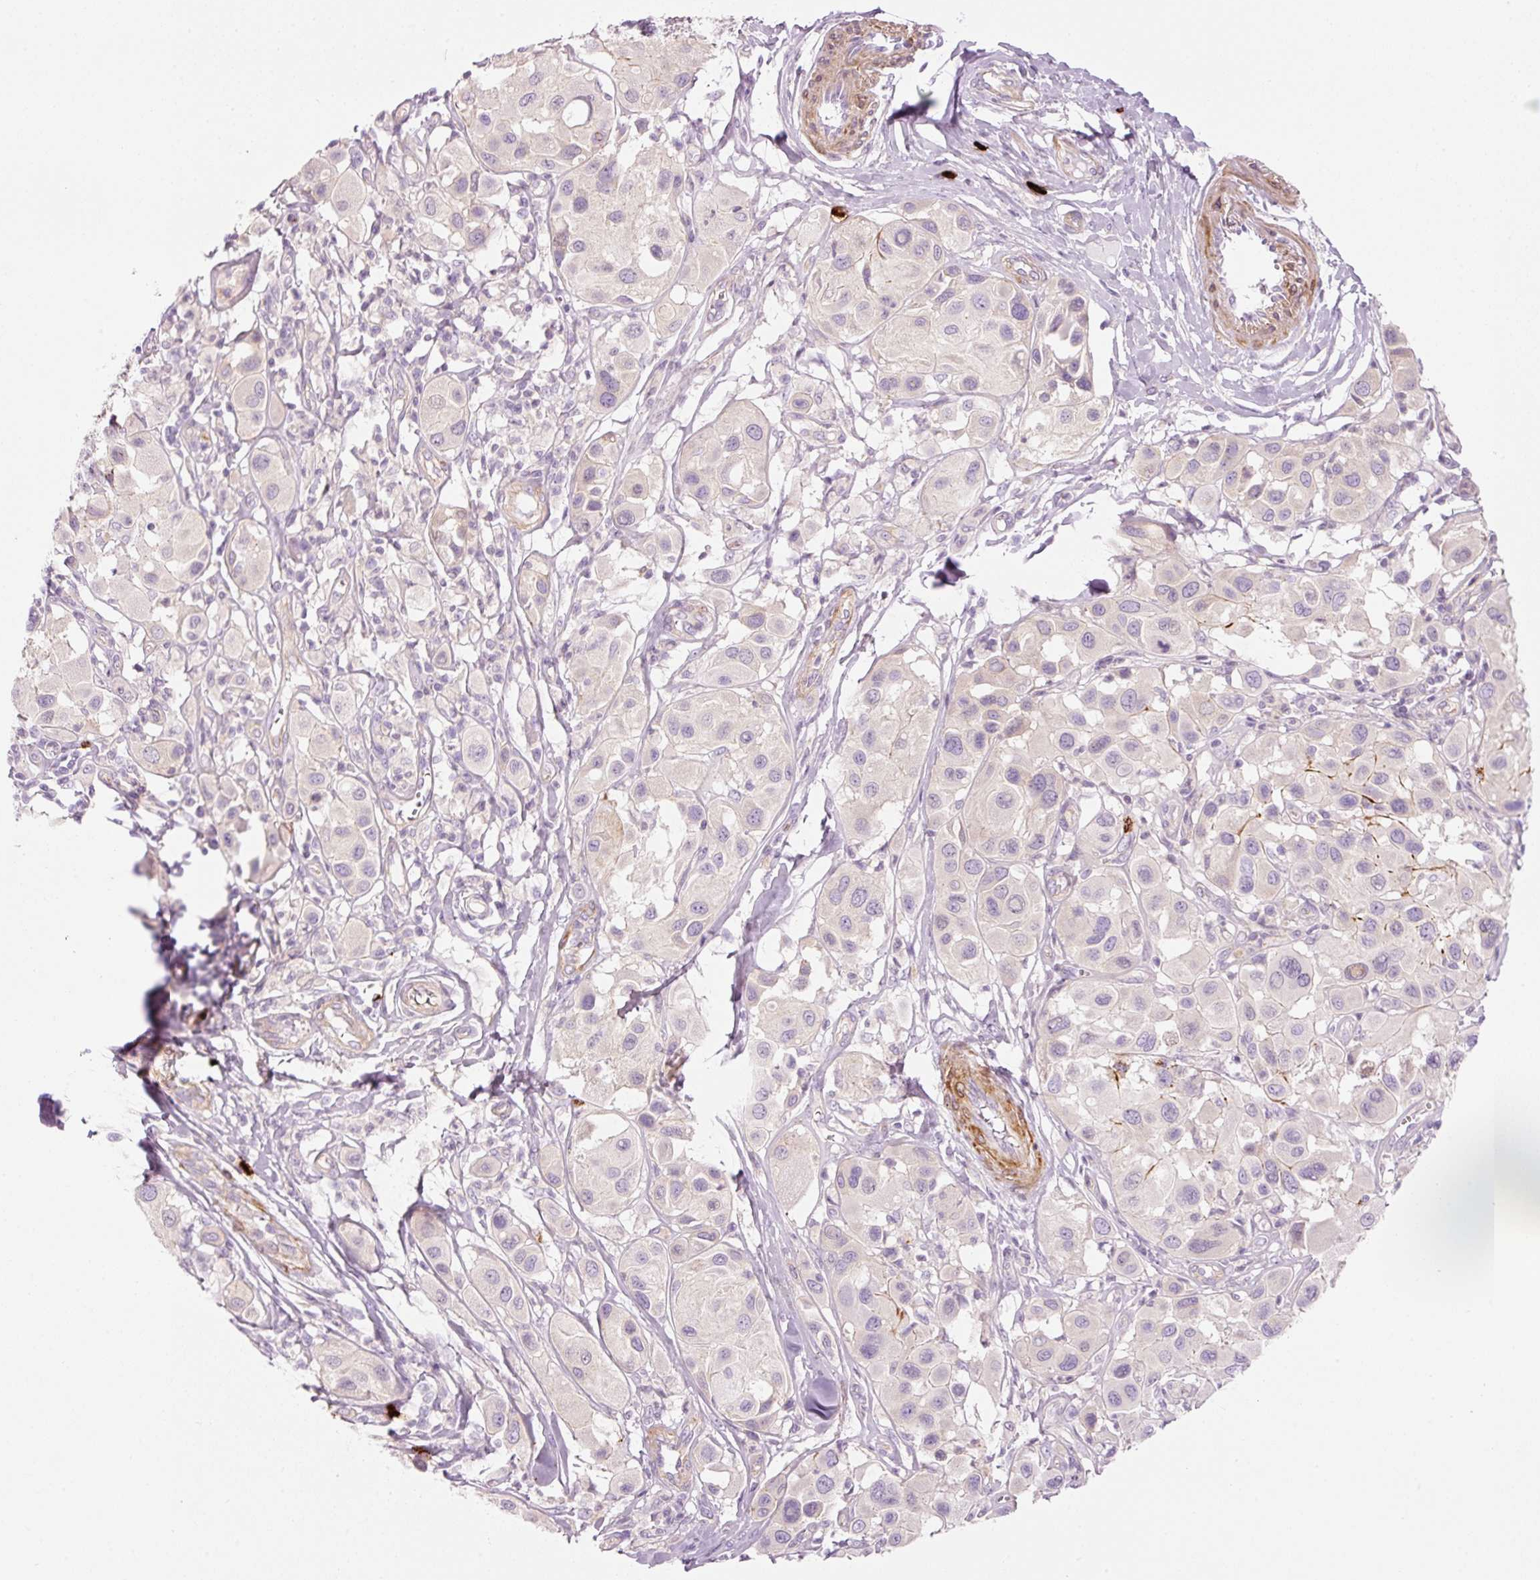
{"staining": {"intensity": "negative", "quantity": "none", "location": "none"}, "tissue": "melanoma", "cell_type": "Tumor cells", "image_type": "cancer", "snomed": [{"axis": "morphology", "description": "Malignant melanoma, Metastatic site"}, {"axis": "topography", "description": "Skin"}], "caption": "Protein analysis of melanoma demonstrates no significant positivity in tumor cells.", "gene": "MAP3K3", "patient": {"sex": "male", "age": 41}}